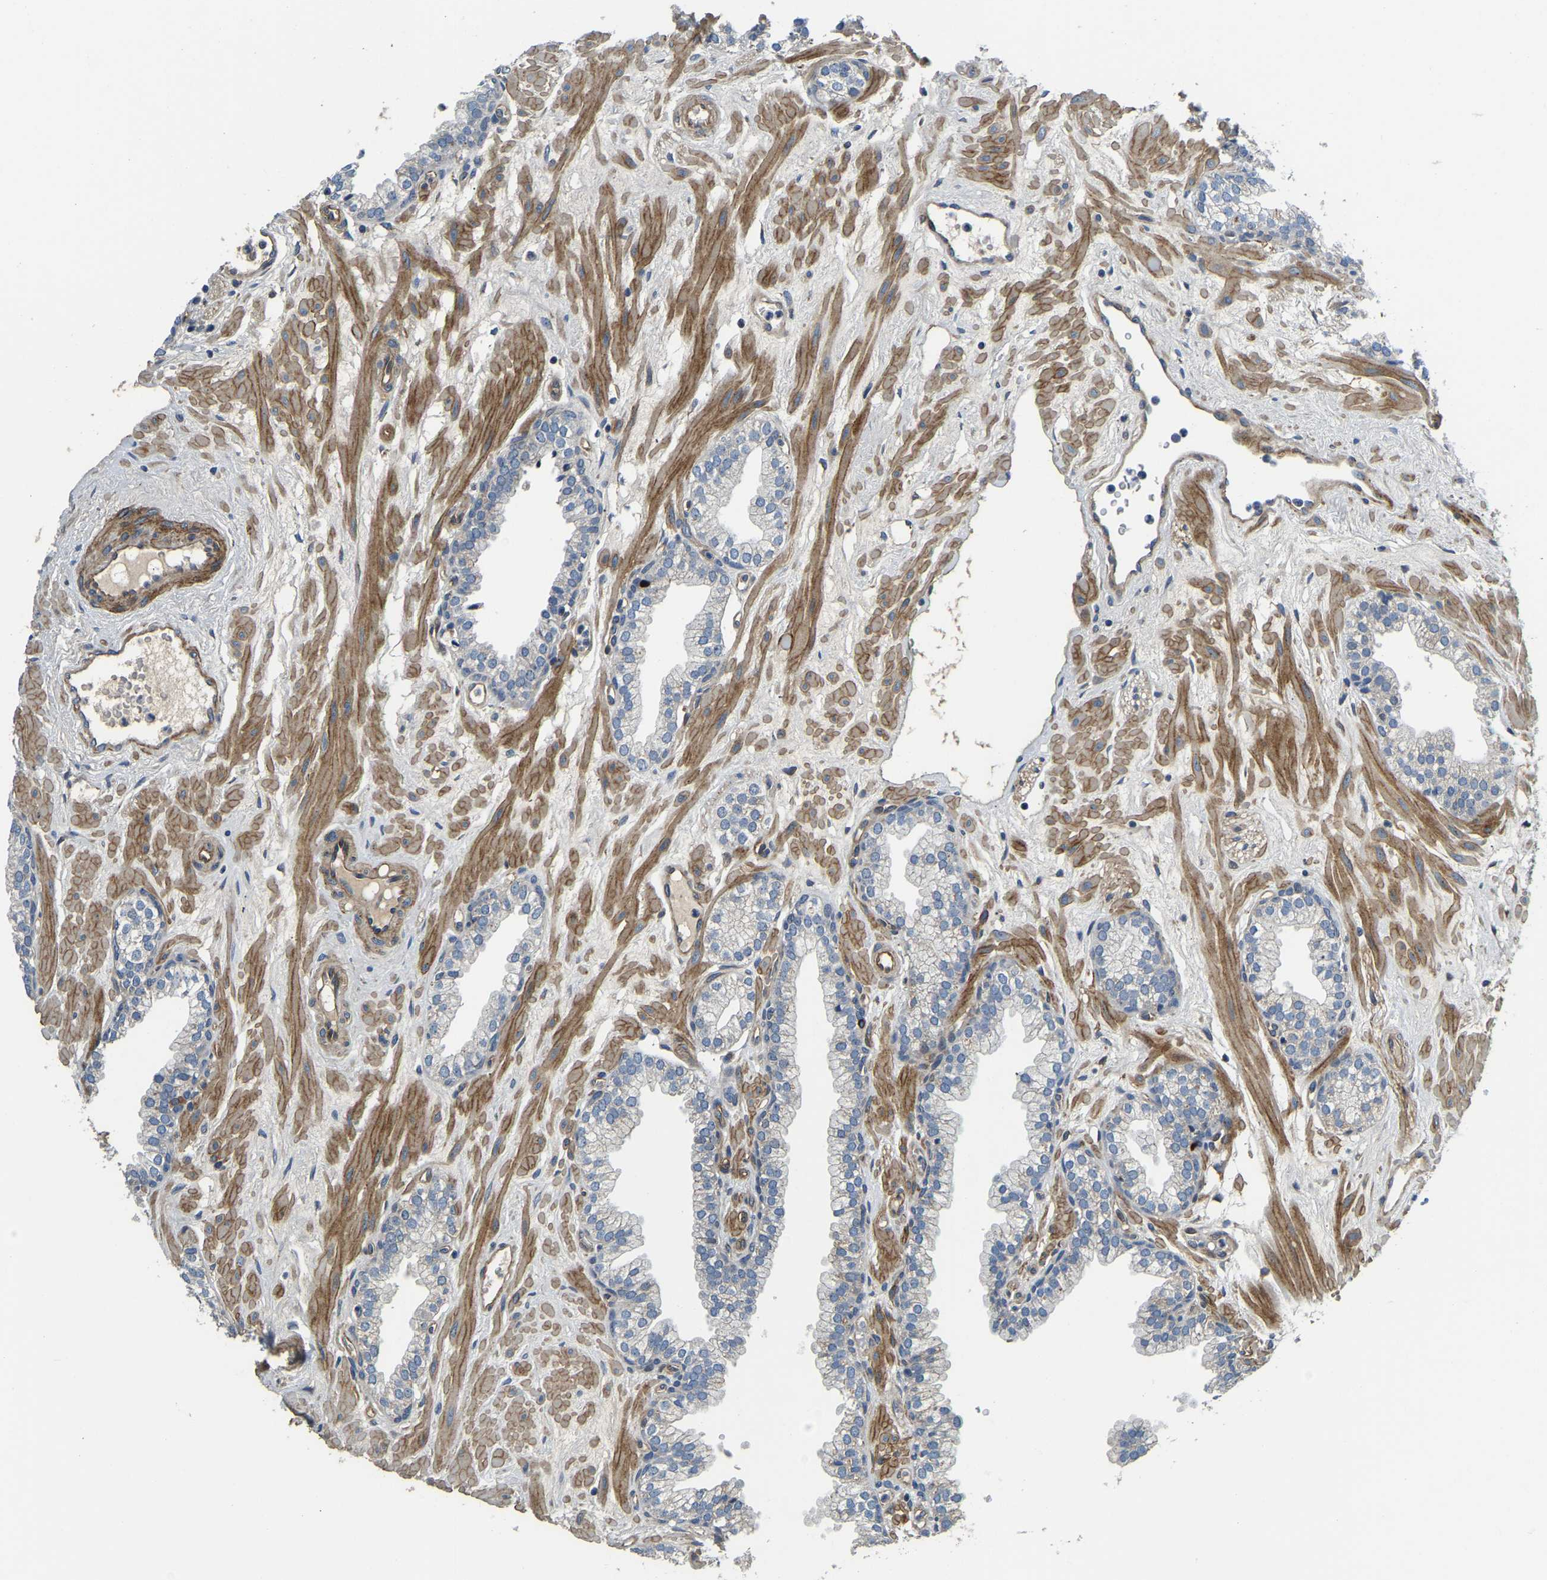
{"staining": {"intensity": "negative", "quantity": "none", "location": "none"}, "tissue": "prostate", "cell_type": "Glandular cells", "image_type": "normal", "snomed": [{"axis": "morphology", "description": "Normal tissue, NOS"}, {"axis": "morphology", "description": "Urothelial carcinoma, Low grade"}, {"axis": "topography", "description": "Urinary bladder"}, {"axis": "topography", "description": "Prostate"}], "caption": "Immunohistochemistry of normal prostate displays no staining in glandular cells.", "gene": "RNF39", "patient": {"sex": "male", "age": 60}}